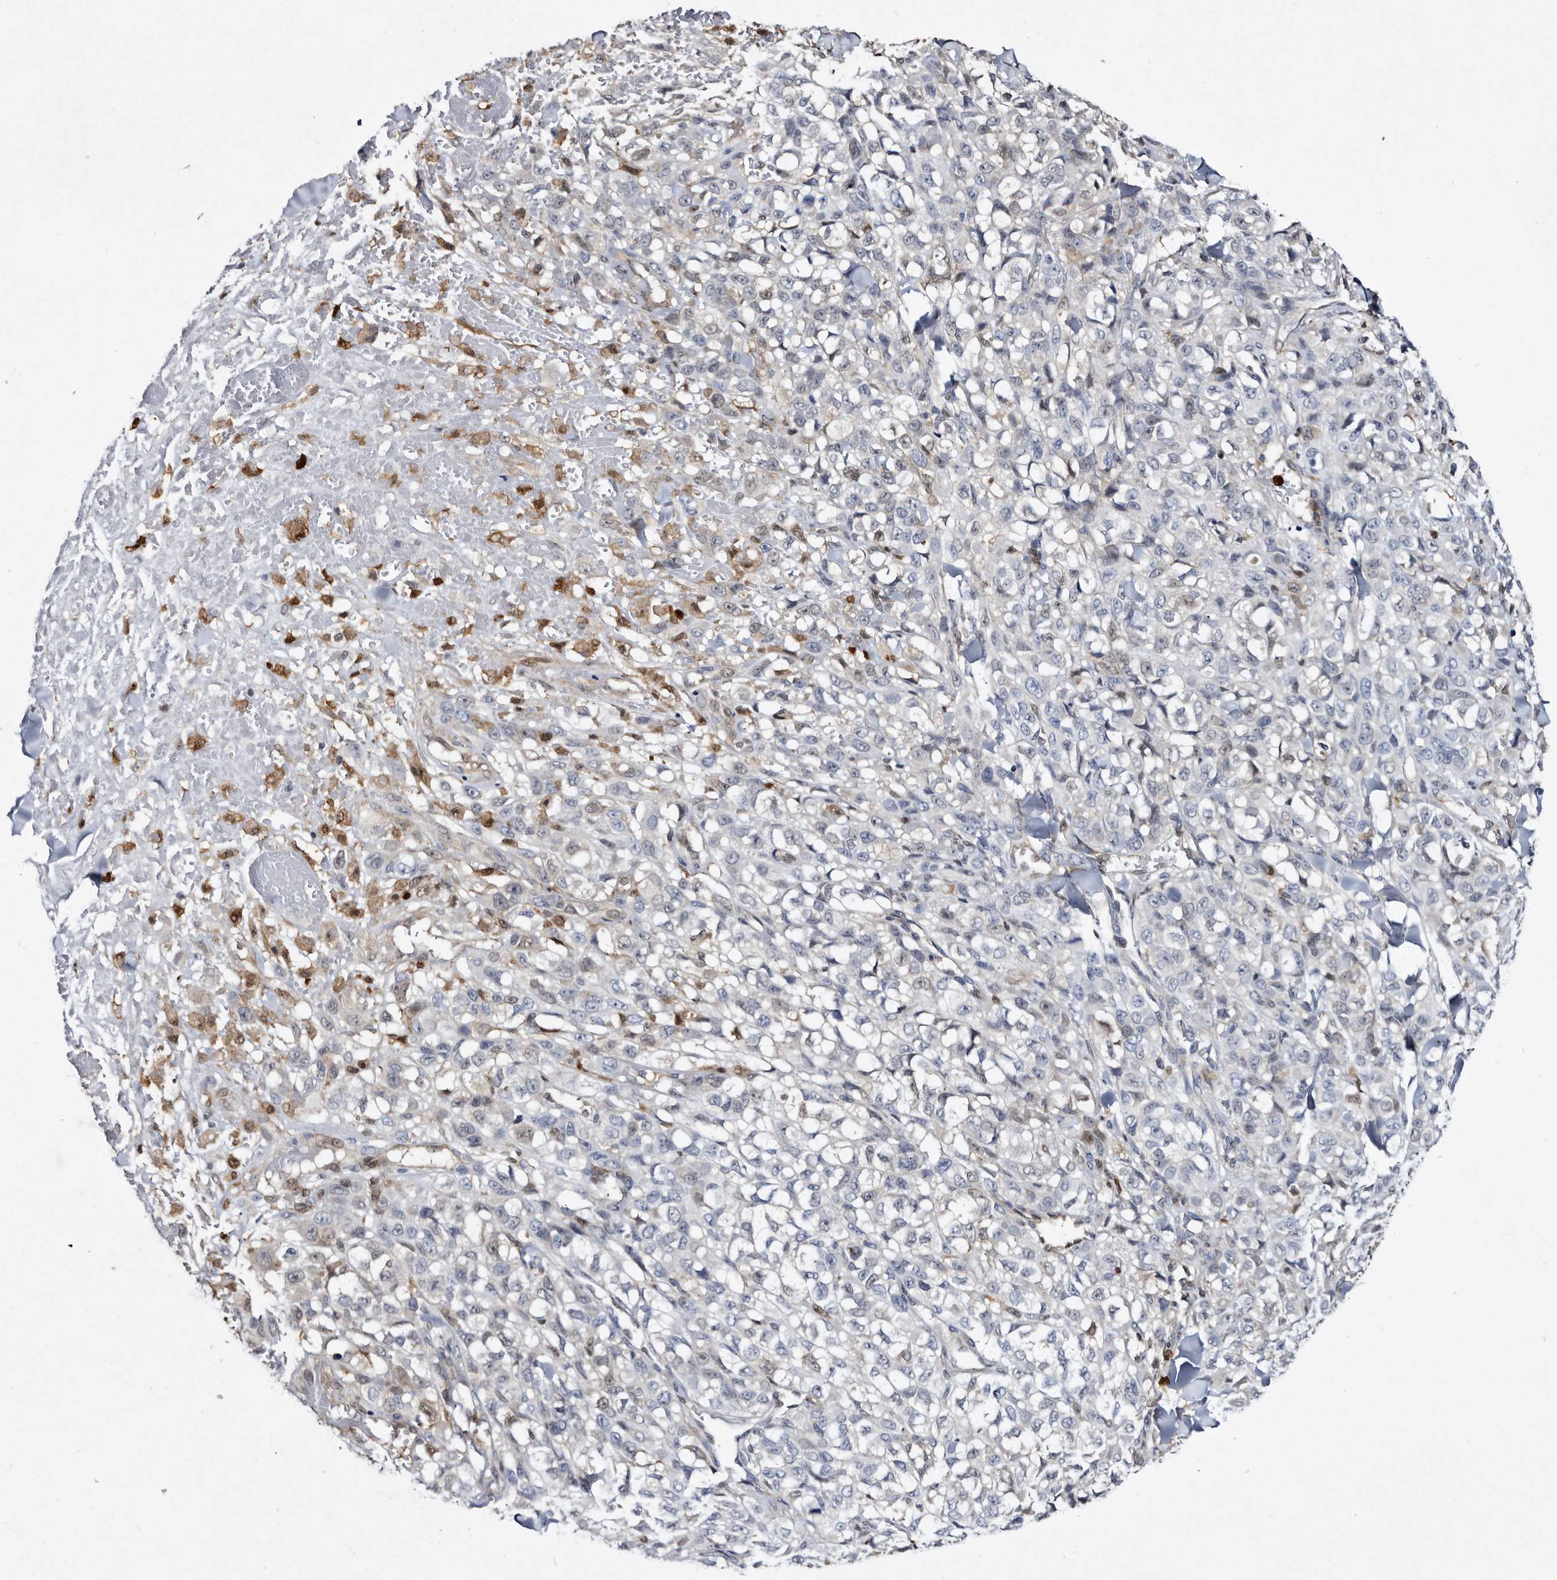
{"staining": {"intensity": "negative", "quantity": "none", "location": "none"}, "tissue": "melanoma", "cell_type": "Tumor cells", "image_type": "cancer", "snomed": [{"axis": "morphology", "description": "Malignant melanoma, Metastatic site"}, {"axis": "topography", "description": "Skin"}], "caption": "Immunohistochemistry (IHC) histopathology image of melanoma stained for a protein (brown), which demonstrates no positivity in tumor cells.", "gene": "SERPINB8", "patient": {"sex": "female", "age": 72}}